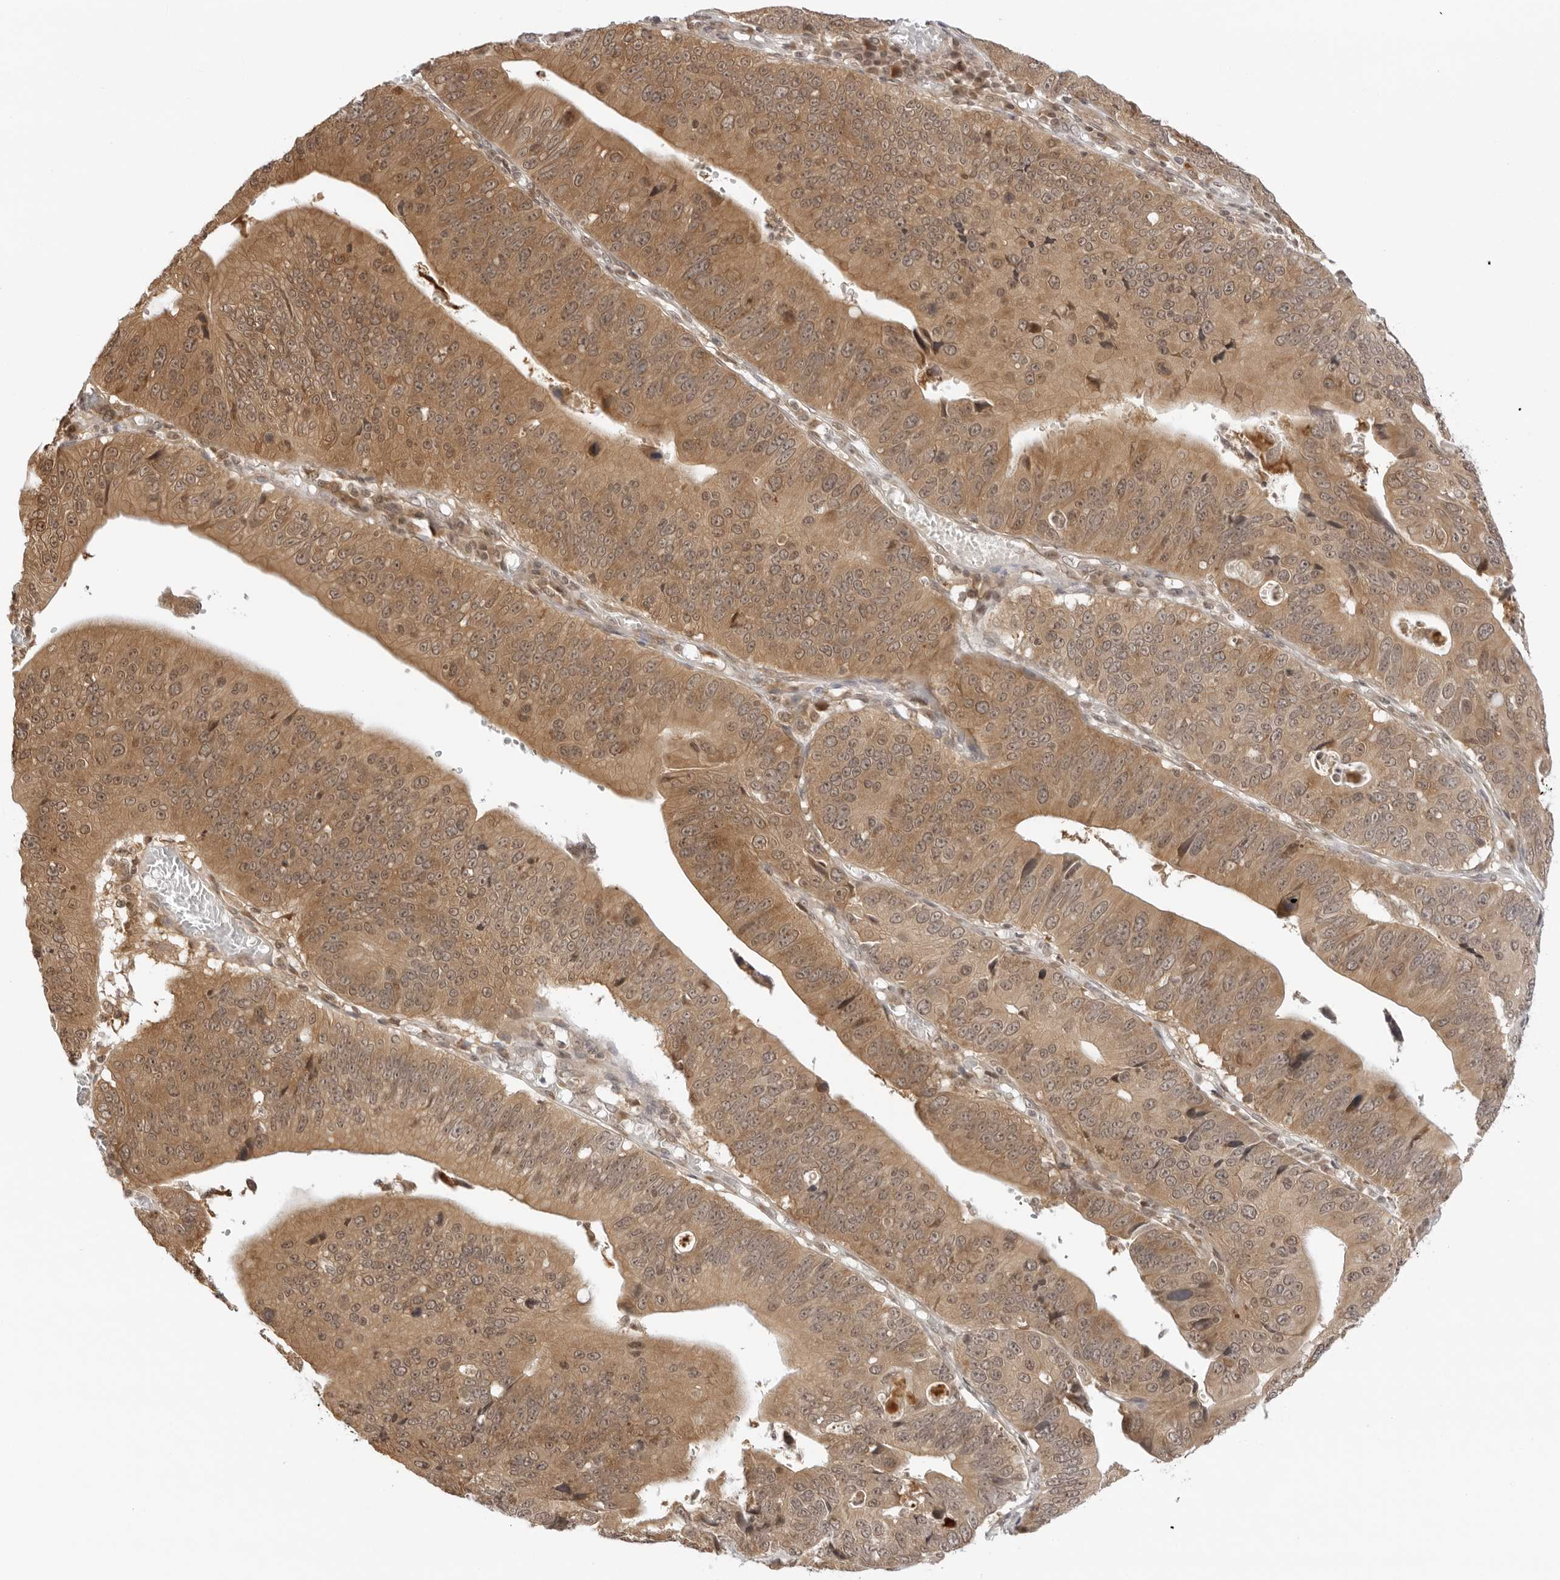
{"staining": {"intensity": "moderate", "quantity": ">75%", "location": "cytoplasmic/membranous"}, "tissue": "stomach cancer", "cell_type": "Tumor cells", "image_type": "cancer", "snomed": [{"axis": "morphology", "description": "Adenocarcinoma, NOS"}, {"axis": "topography", "description": "Stomach"}], "caption": "Protein expression analysis of stomach cancer shows moderate cytoplasmic/membranous staining in about >75% of tumor cells. (DAB IHC with brightfield microscopy, high magnification).", "gene": "PRRC2C", "patient": {"sex": "male", "age": 59}}